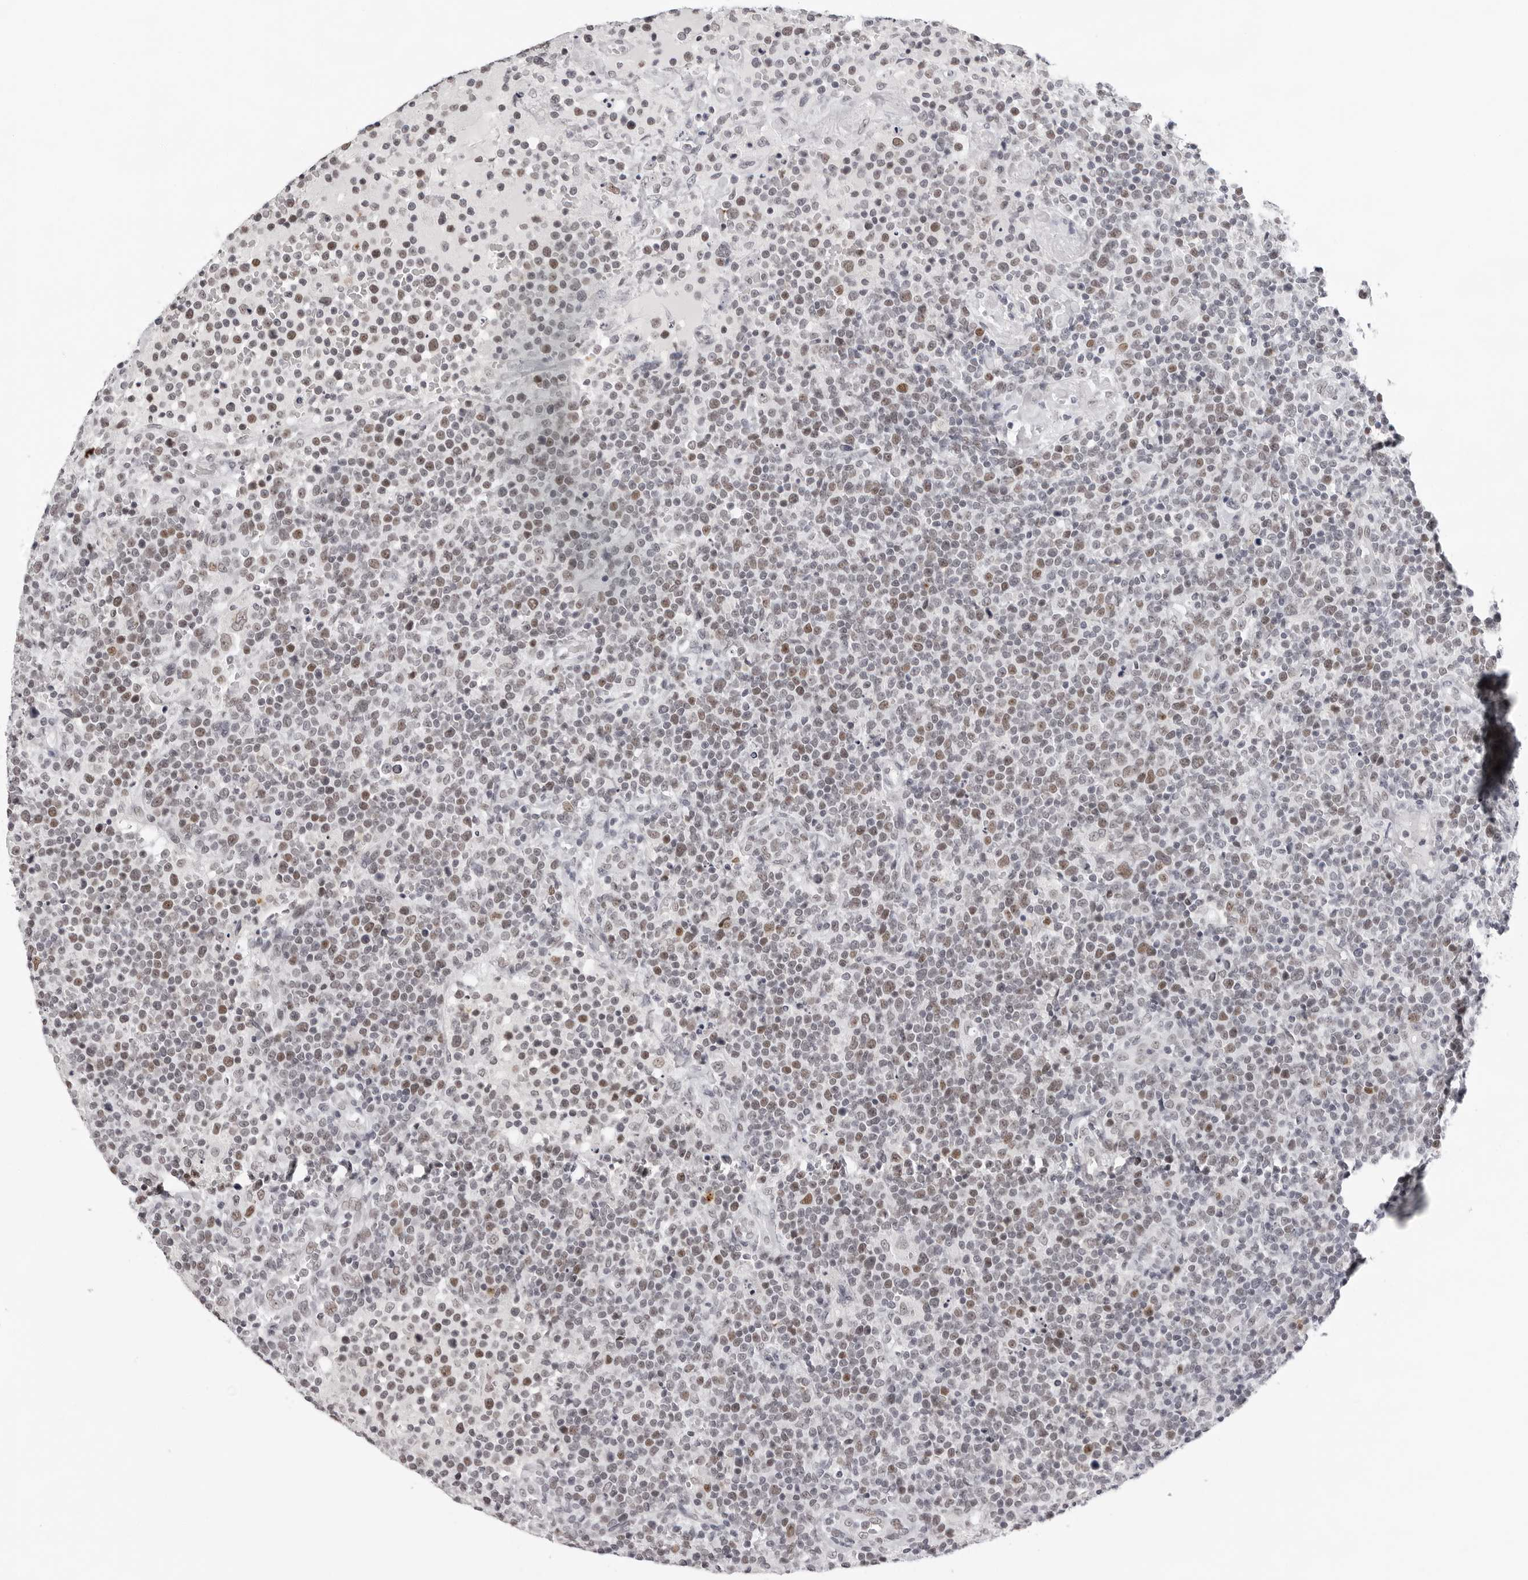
{"staining": {"intensity": "moderate", "quantity": ">75%", "location": "nuclear"}, "tissue": "lymphoma", "cell_type": "Tumor cells", "image_type": "cancer", "snomed": [{"axis": "morphology", "description": "Malignant lymphoma, non-Hodgkin's type, High grade"}, {"axis": "topography", "description": "Lymph node"}], "caption": "The micrograph exhibits a brown stain indicating the presence of a protein in the nuclear of tumor cells in lymphoma.", "gene": "USP1", "patient": {"sex": "male", "age": 61}}